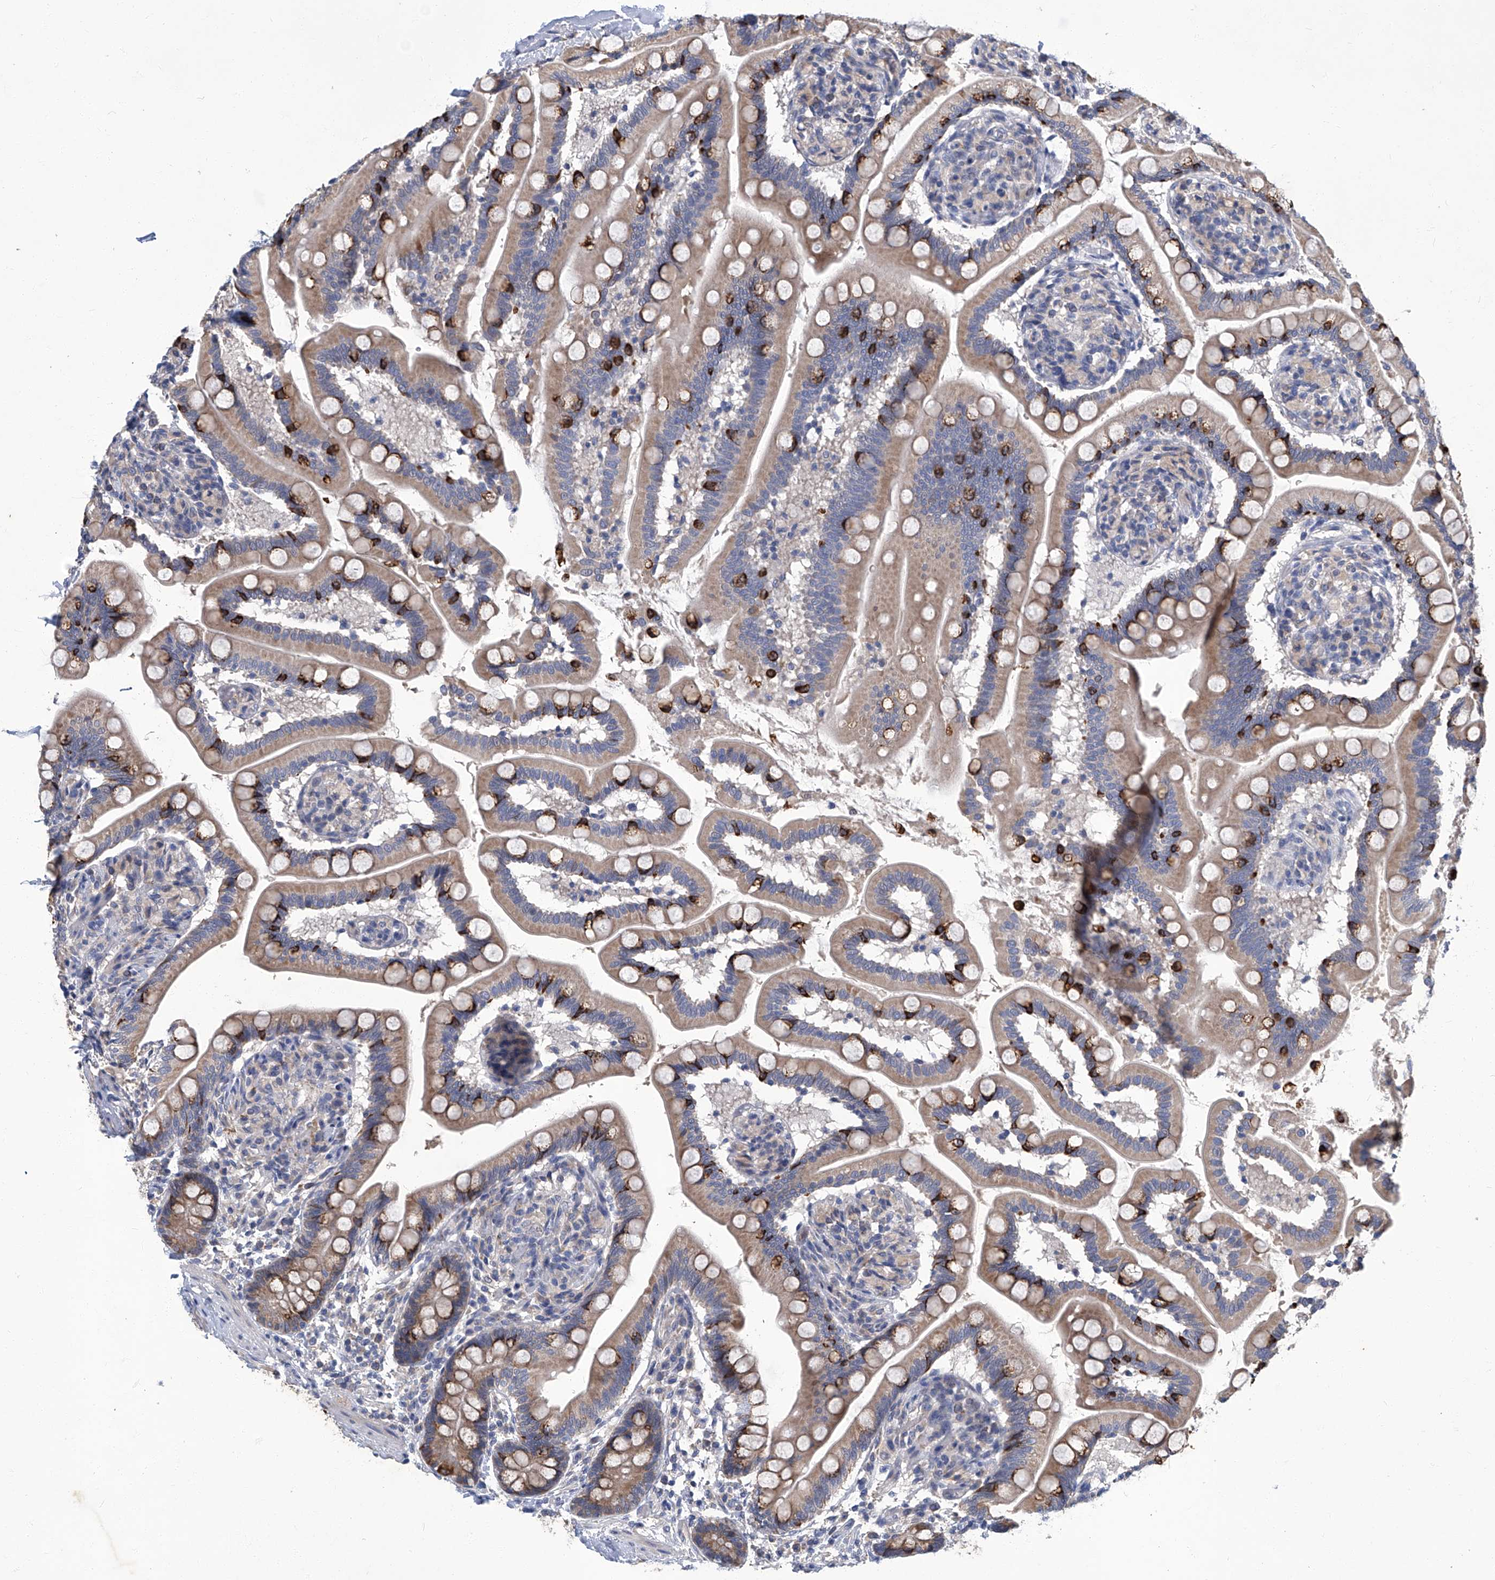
{"staining": {"intensity": "strong", "quantity": "25%-75%", "location": "cytoplasmic/membranous"}, "tissue": "small intestine", "cell_type": "Glandular cells", "image_type": "normal", "snomed": [{"axis": "morphology", "description": "Normal tissue, NOS"}, {"axis": "topography", "description": "Small intestine"}], "caption": "Protein staining exhibits strong cytoplasmic/membranous staining in approximately 25%-75% of glandular cells in normal small intestine. (IHC, brightfield microscopy, high magnification).", "gene": "TGFBR1", "patient": {"sex": "female", "age": 64}}